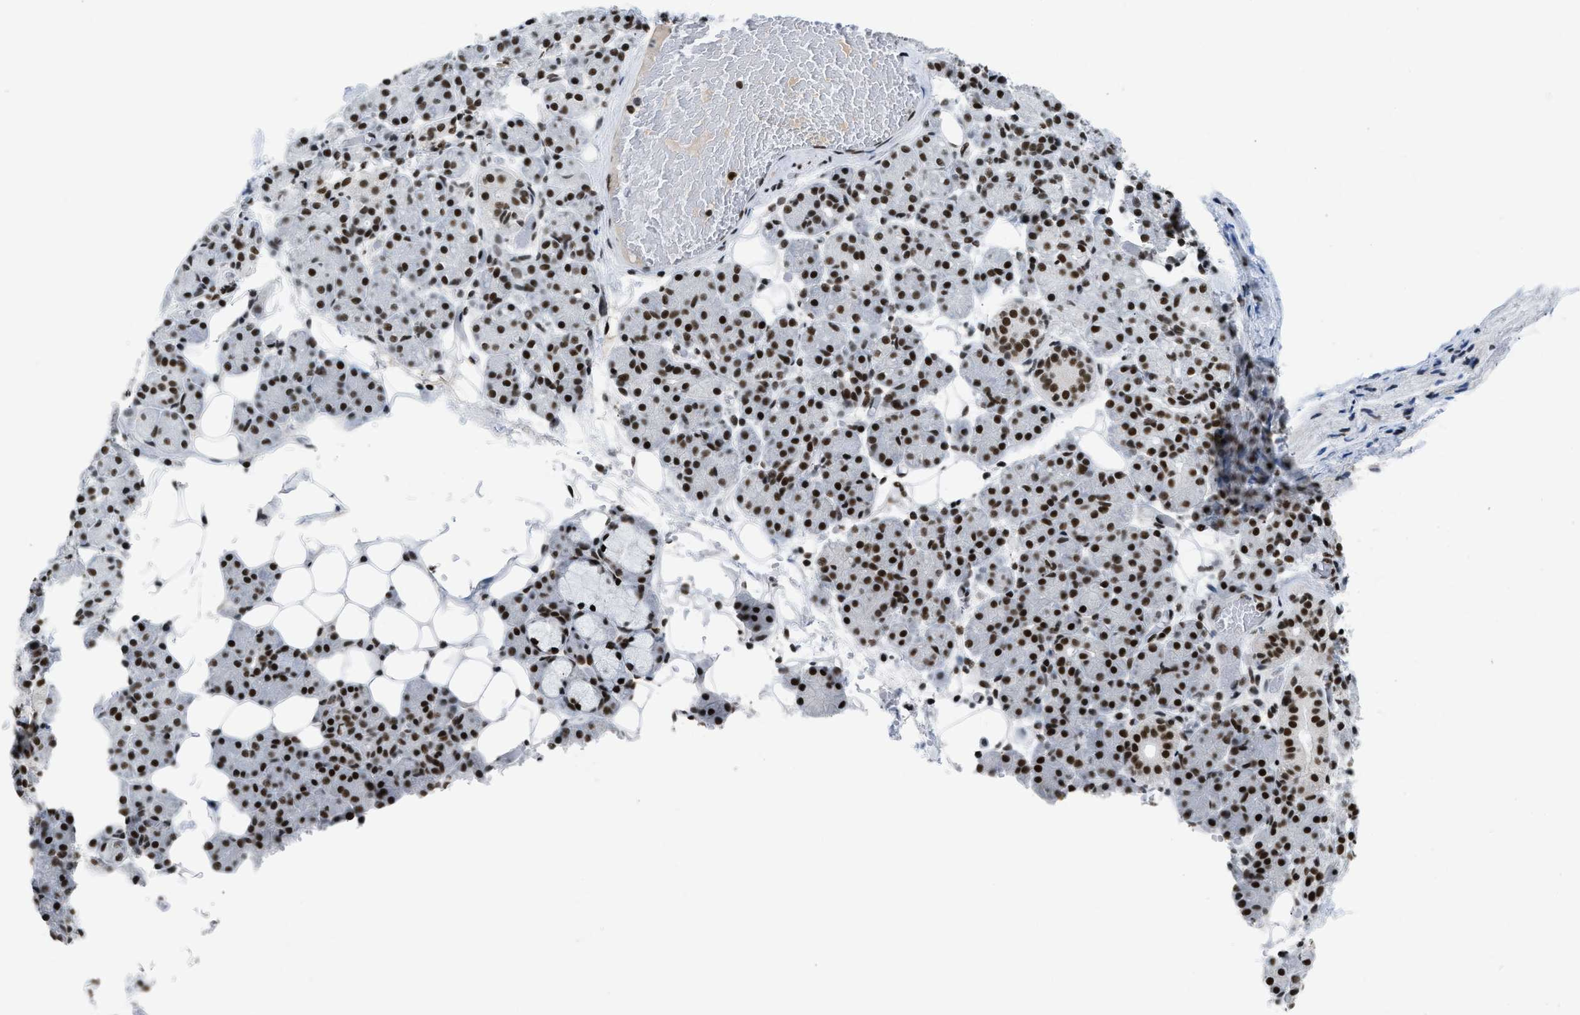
{"staining": {"intensity": "strong", "quantity": ">75%", "location": "nuclear"}, "tissue": "salivary gland", "cell_type": "Glandular cells", "image_type": "normal", "snomed": [{"axis": "morphology", "description": "Normal tissue, NOS"}, {"axis": "topography", "description": "Salivary gland"}], "caption": "About >75% of glandular cells in unremarkable human salivary gland demonstrate strong nuclear protein positivity as visualized by brown immunohistochemical staining.", "gene": "SCAF4", "patient": {"sex": "male", "age": 63}}